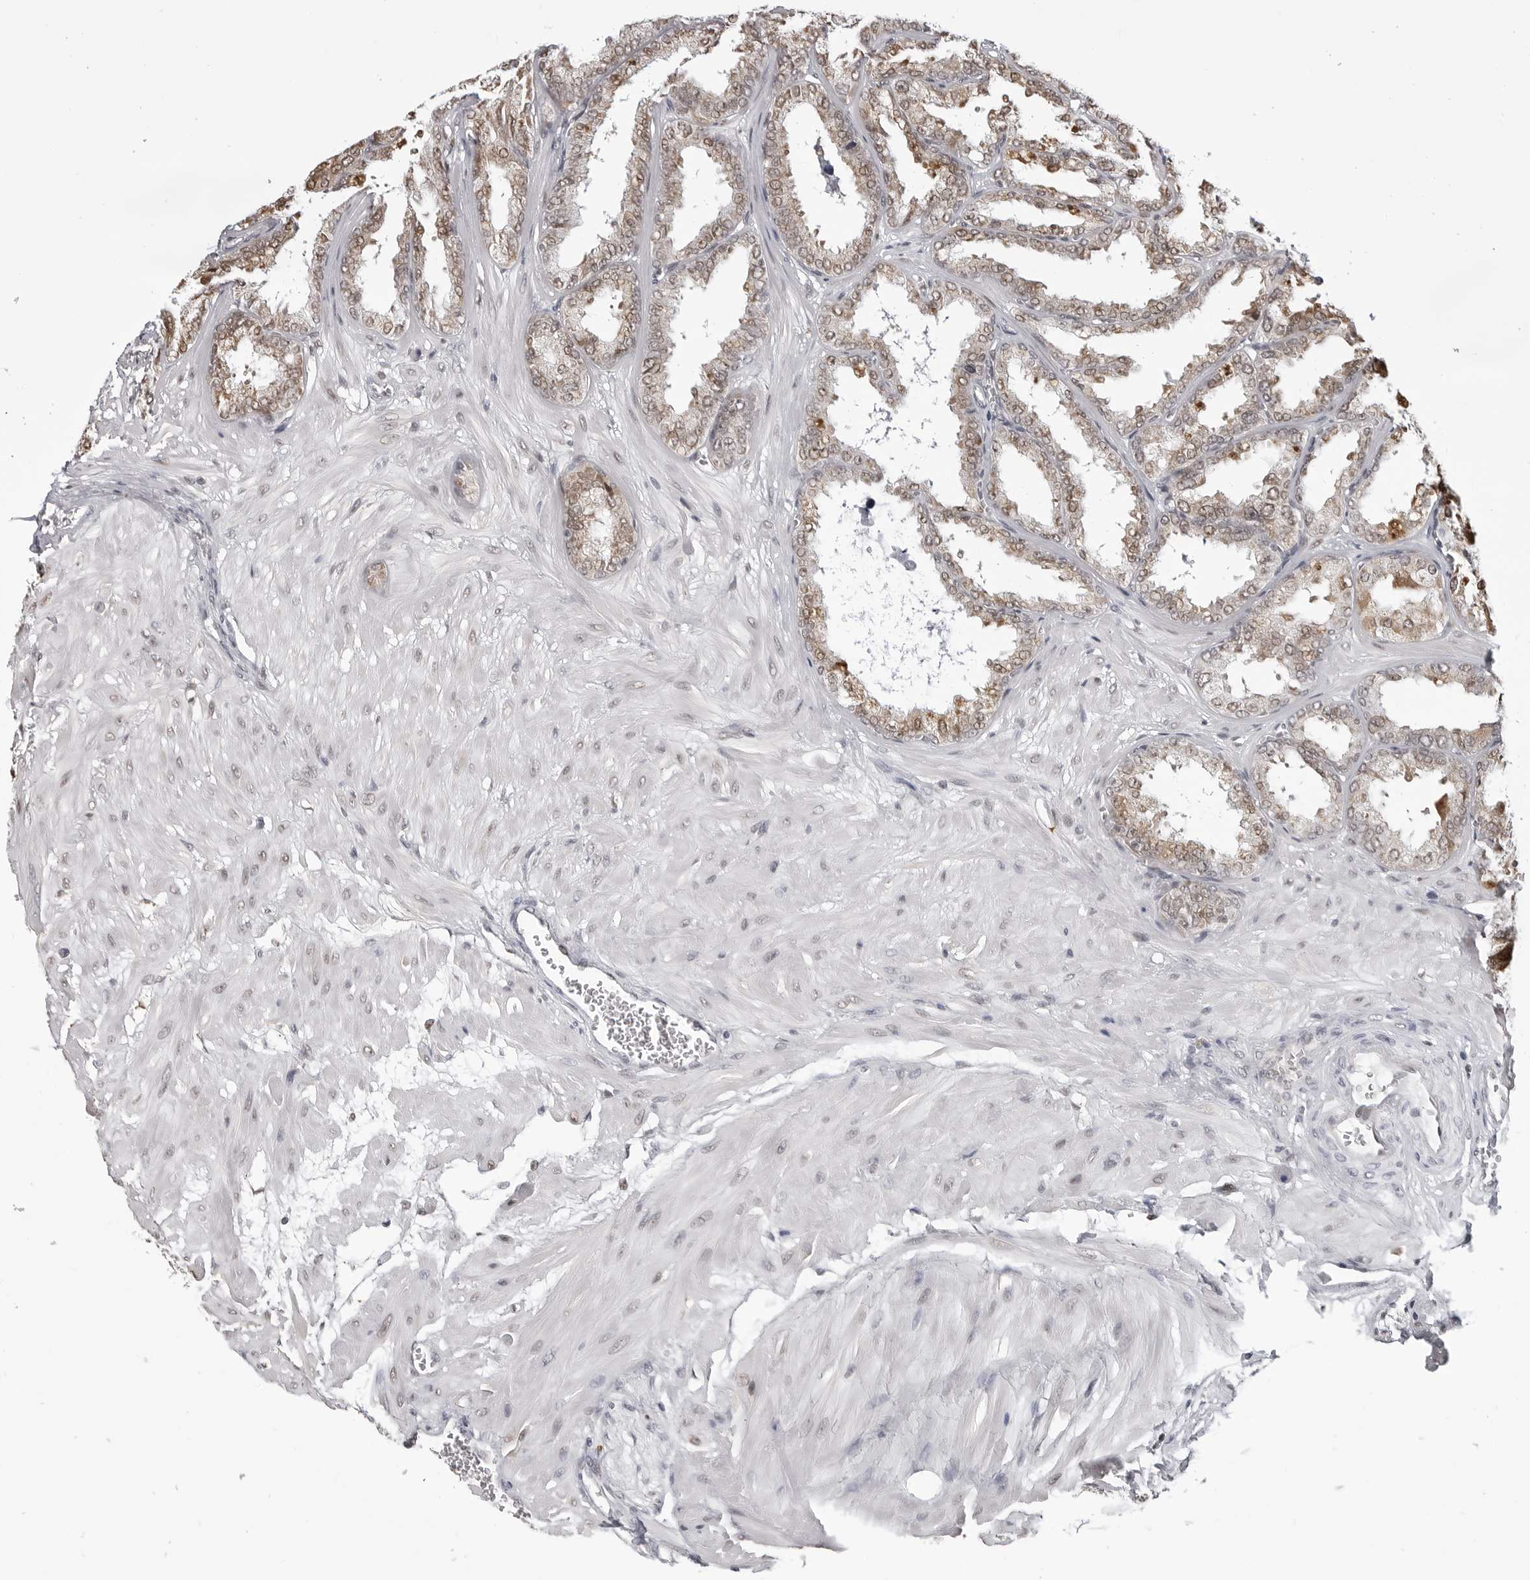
{"staining": {"intensity": "moderate", "quantity": ">75%", "location": "cytoplasmic/membranous,nuclear"}, "tissue": "seminal vesicle", "cell_type": "Glandular cells", "image_type": "normal", "snomed": [{"axis": "morphology", "description": "Normal tissue, NOS"}, {"axis": "topography", "description": "Prostate"}, {"axis": "topography", "description": "Seminal veicle"}], "caption": "The histopathology image reveals a brown stain indicating the presence of a protein in the cytoplasmic/membranous,nuclear of glandular cells in seminal vesicle.", "gene": "PHF3", "patient": {"sex": "male", "age": 51}}